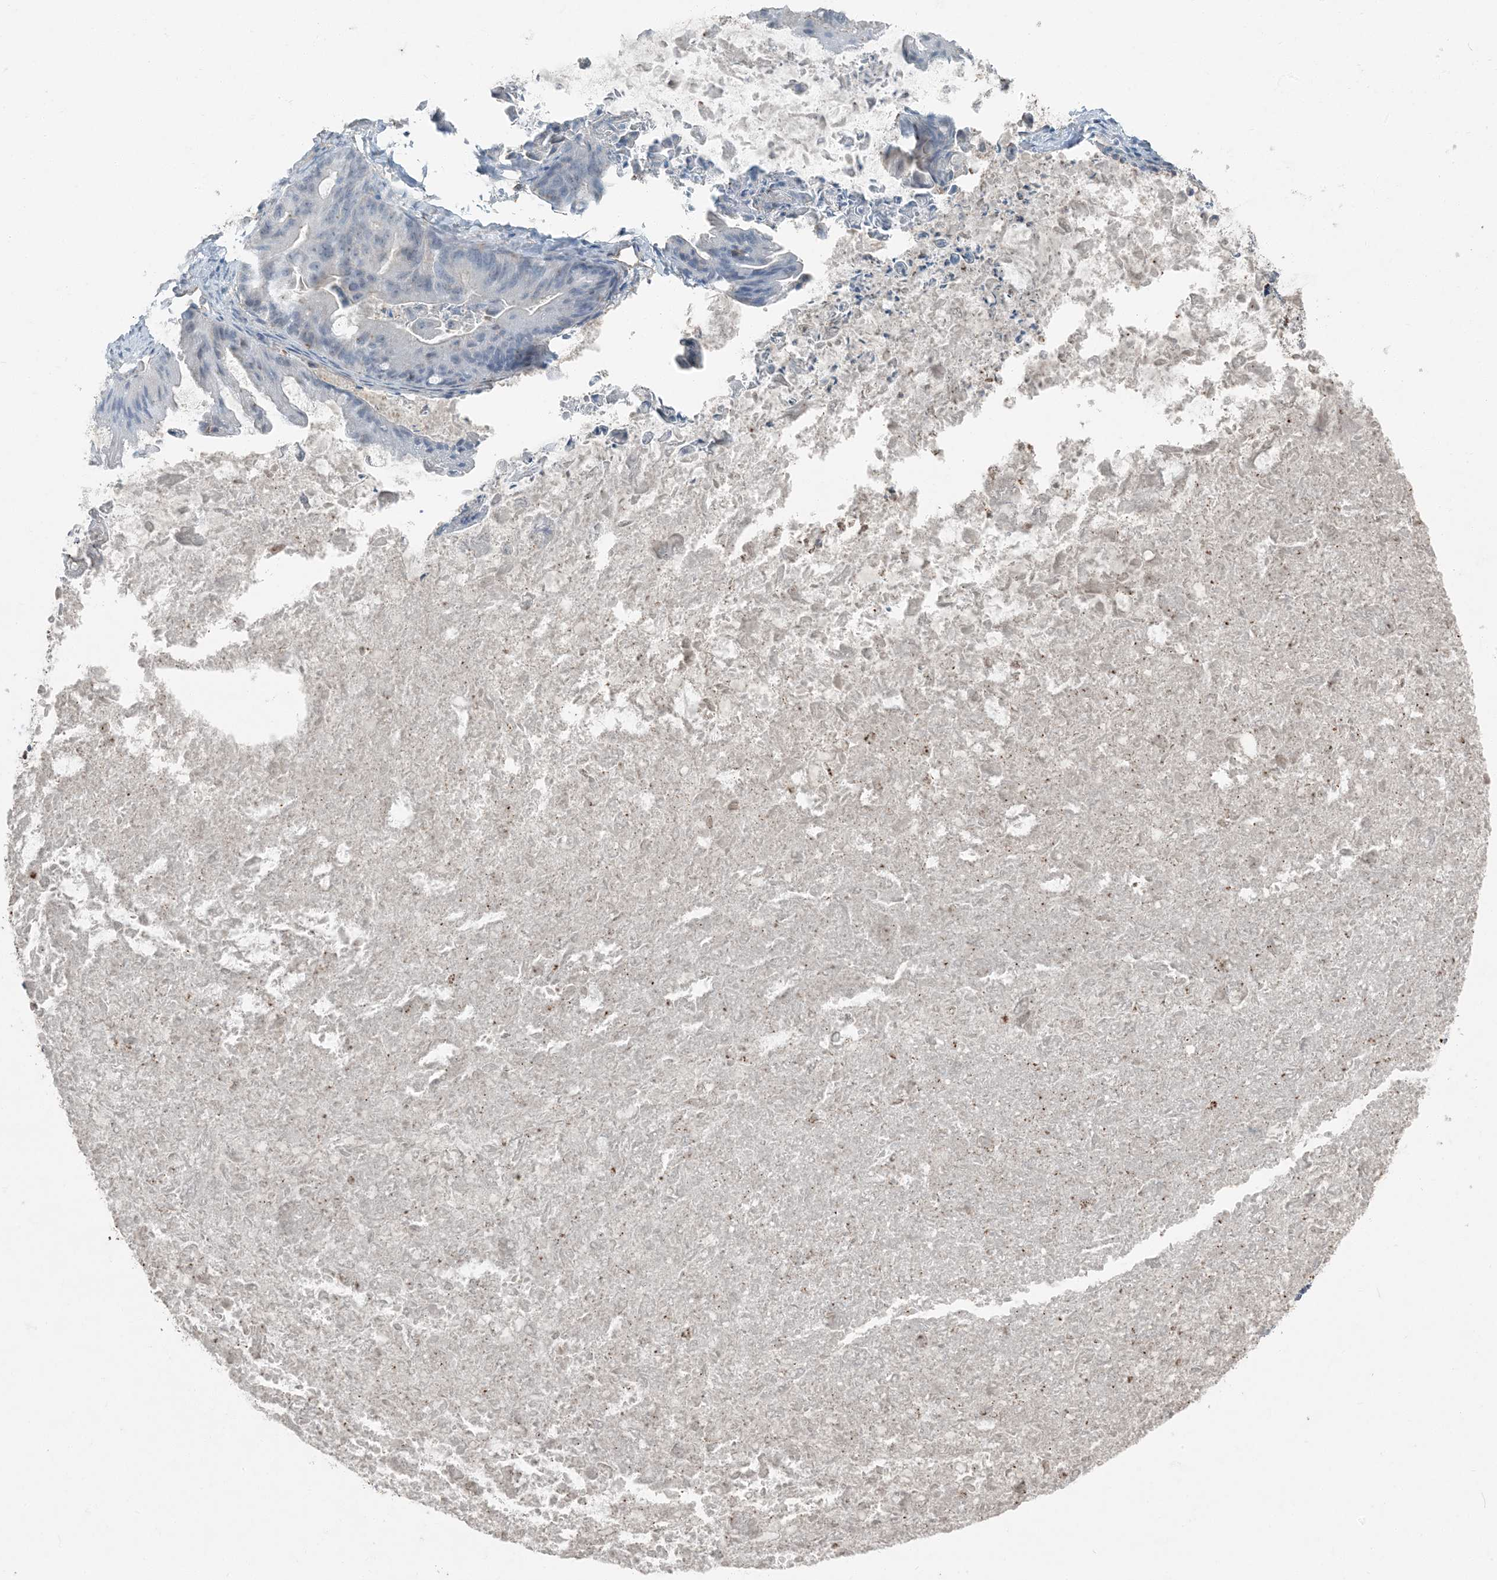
{"staining": {"intensity": "negative", "quantity": "none", "location": "none"}, "tissue": "ovarian cancer", "cell_type": "Tumor cells", "image_type": "cancer", "snomed": [{"axis": "morphology", "description": "Cystadenocarcinoma, mucinous, NOS"}, {"axis": "topography", "description": "Ovary"}], "caption": "Tumor cells are negative for protein expression in human mucinous cystadenocarcinoma (ovarian). (DAB (3,3'-diaminobenzidine) immunohistochemistry (IHC) visualized using brightfield microscopy, high magnification).", "gene": "APOBEC3C", "patient": {"sex": "female", "age": 37}}